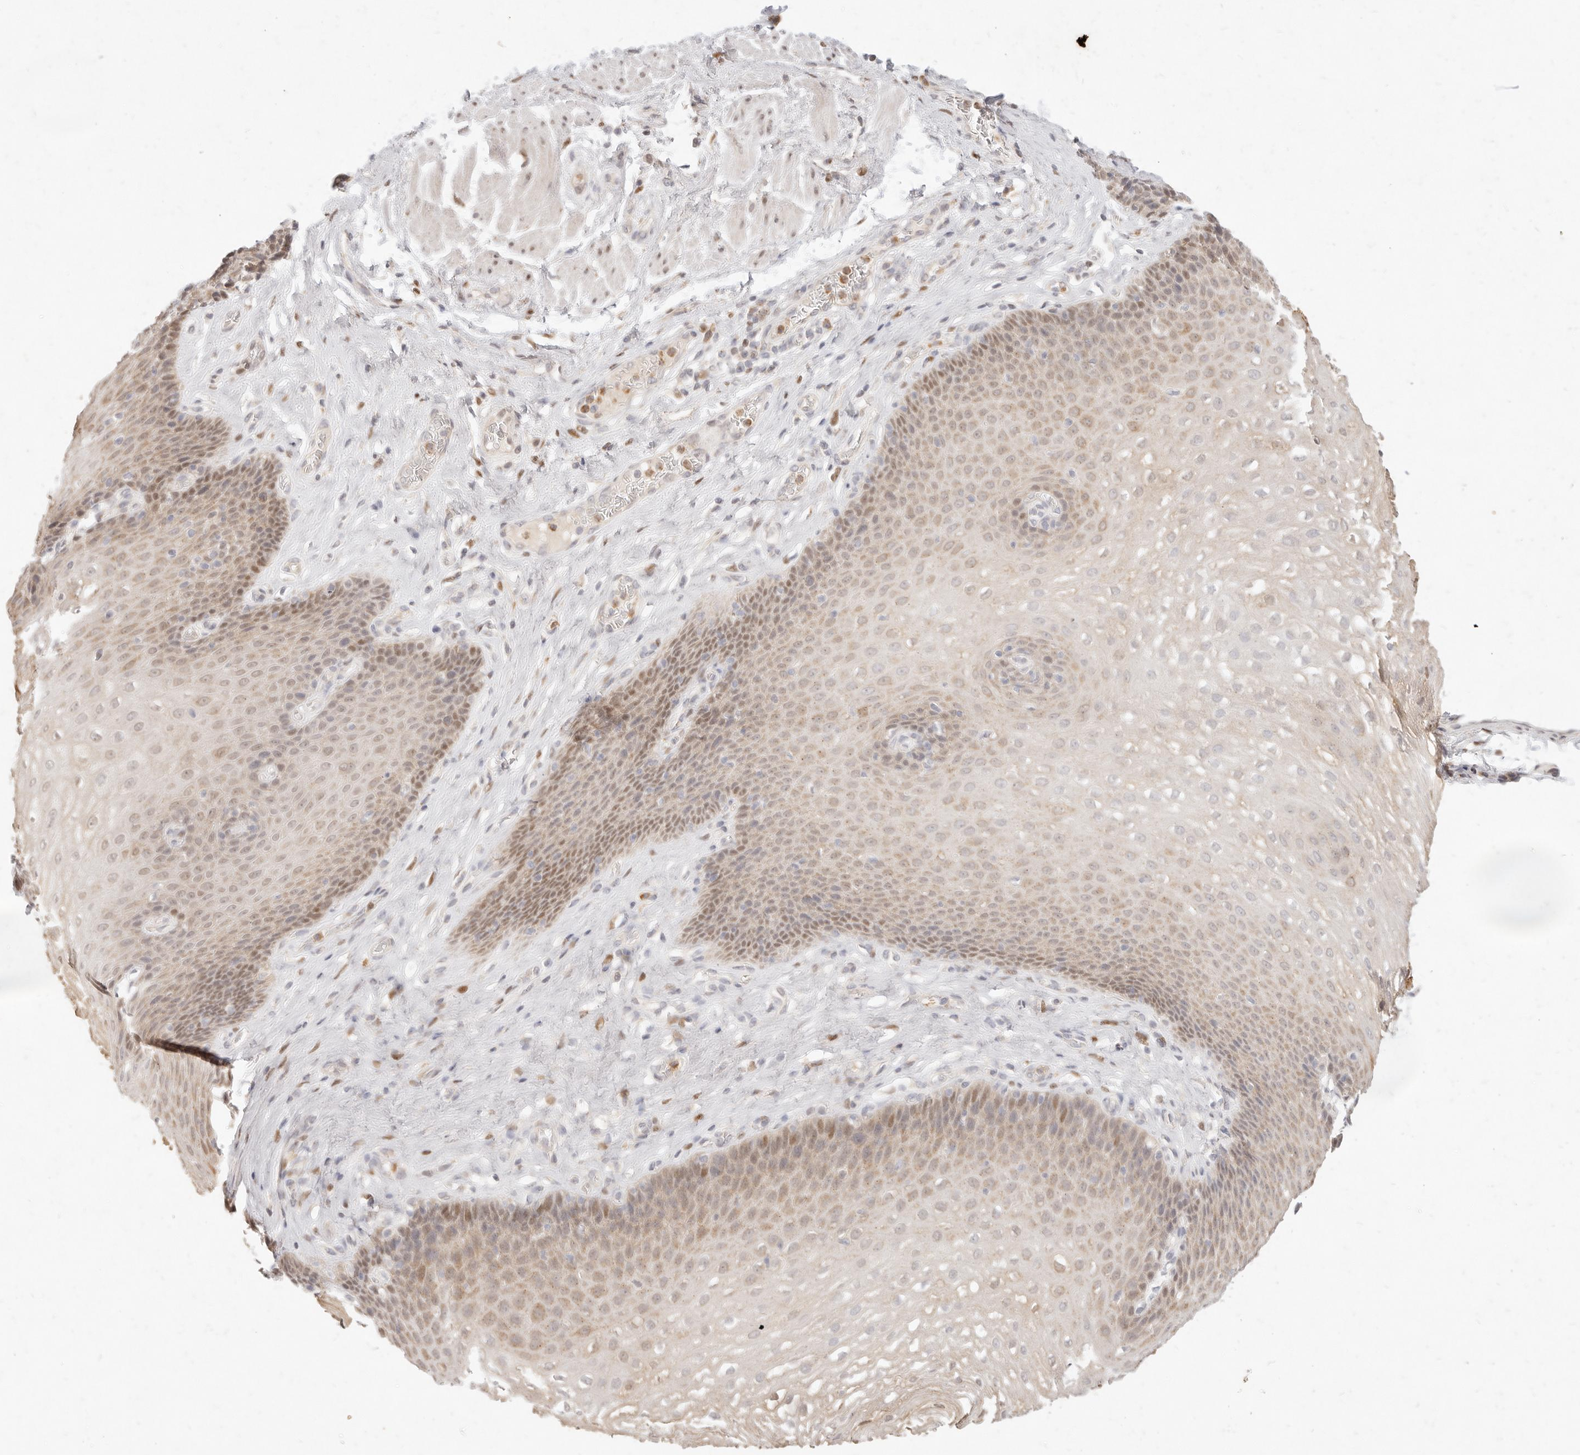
{"staining": {"intensity": "moderate", "quantity": ">75%", "location": "cytoplasmic/membranous,nuclear"}, "tissue": "esophagus", "cell_type": "Squamous epithelial cells", "image_type": "normal", "snomed": [{"axis": "morphology", "description": "Normal tissue, NOS"}, {"axis": "topography", "description": "Esophagus"}], "caption": "A high-resolution photomicrograph shows immunohistochemistry staining of normal esophagus, which demonstrates moderate cytoplasmic/membranous,nuclear expression in approximately >75% of squamous epithelial cells. (DAB (3,3'-diaminobenzidine) = brown stain, brightfield microscopy at high magnification).", "gene": "ASCL3", "patient": {"sex": "female", "age": 66}}